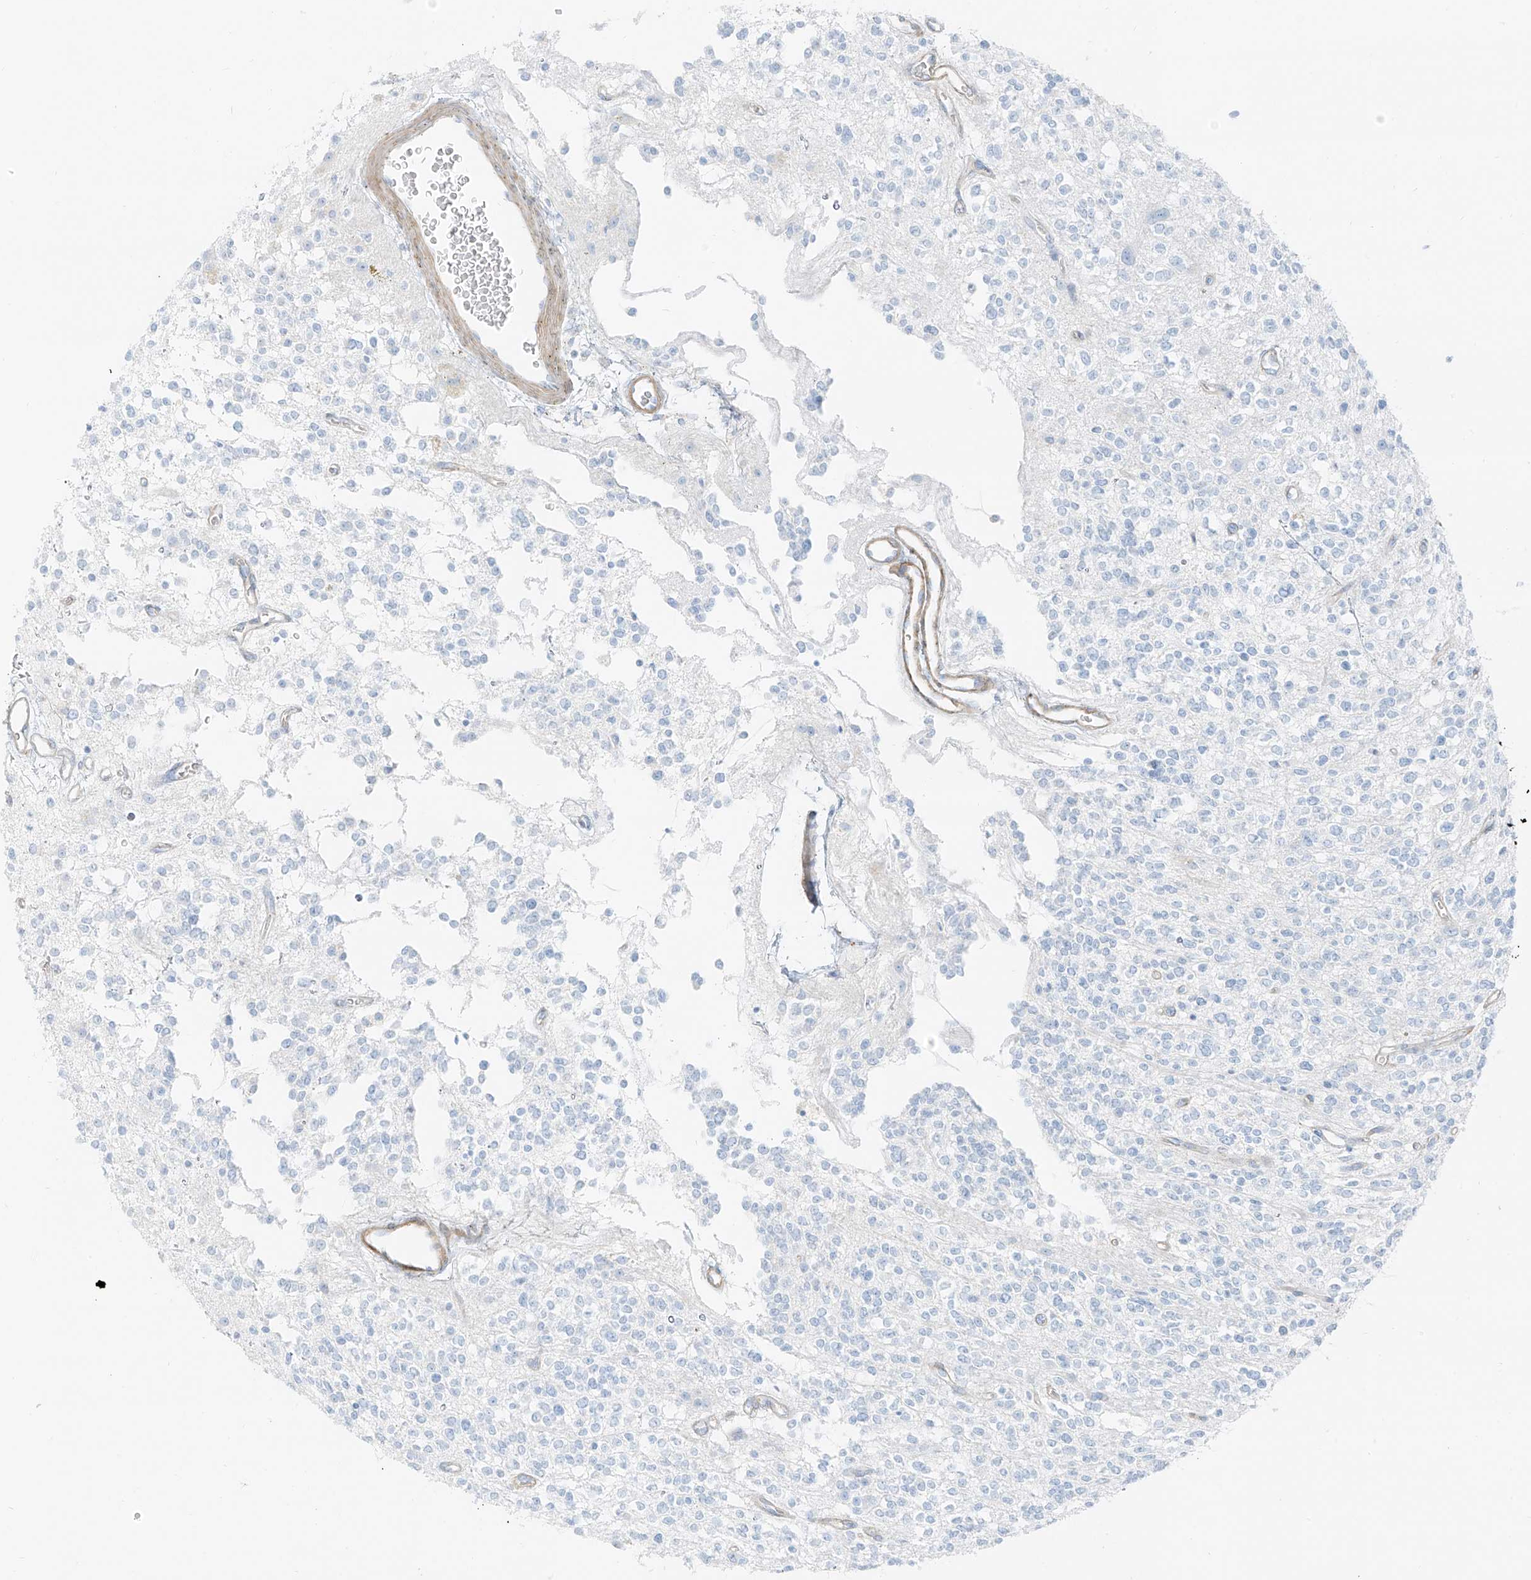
{"staining": {"intensity": "negative", "quantity": "none", "location": "none"}, "tissue": "glioma", "cell_type": "Tumor cells", "image_type": "cancer", "snomed": [{"axis": "morphology", "description": "Glioma, malignant, High grade"}, {"axis": "topography", "description": "Brain"}], "caption": "Human glioma stained for a protein using IHC demonstrates no staining in tumor cells.", "gene": "SMCP", "patient": {"sex": "male", "age": 34}}